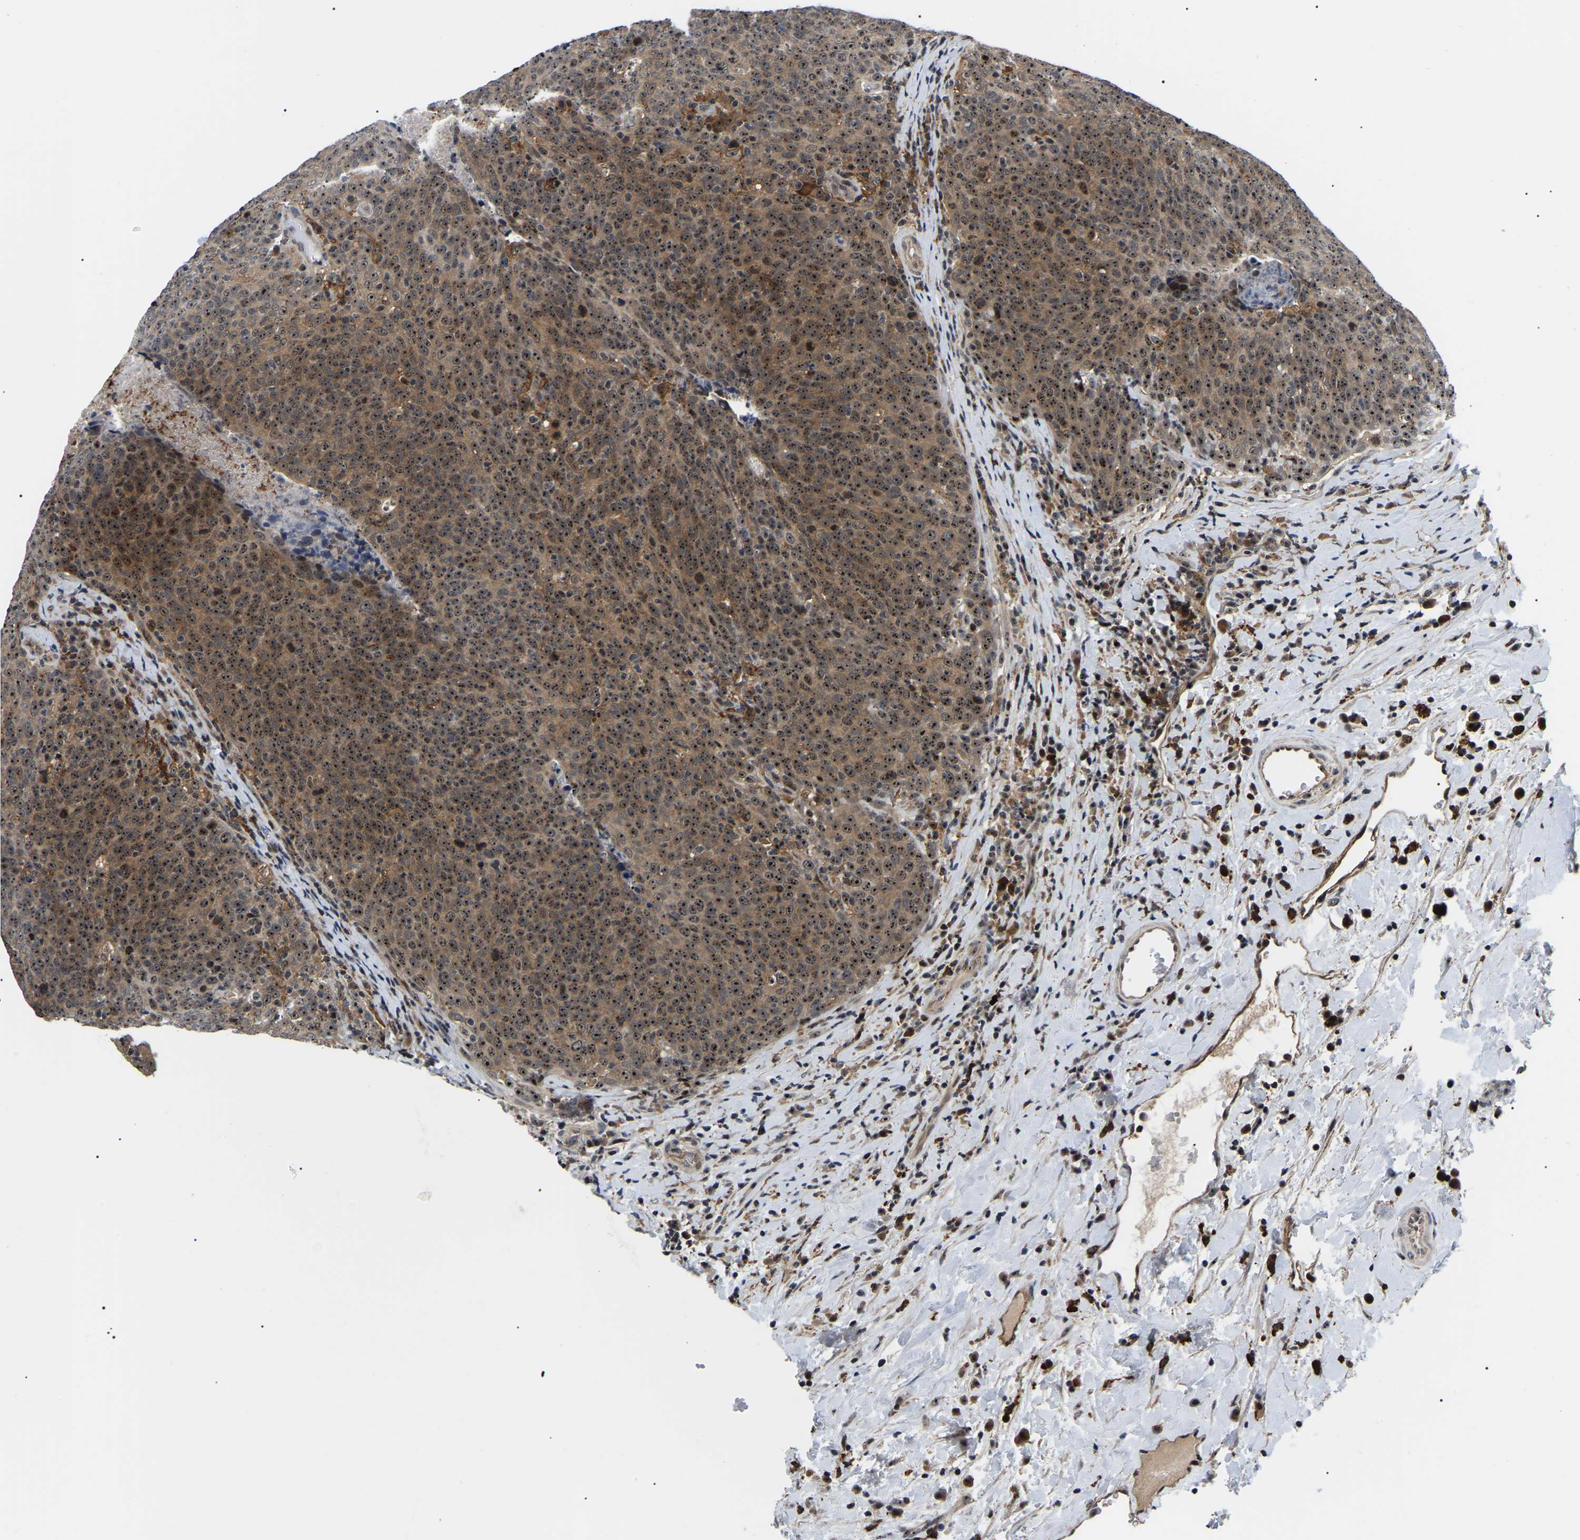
{"staining": {"intensity": "strong", "quantity": ">75%", "location": "cytoplasmic/membranous,nuclear"}, "tissue": "head and neck cancer", "cell_type": "Tumor cells", "image_type": "cancer", "snomed": [{"axis": "morphology", "description": "Squamous cell carcinoma, NOS"}, {"axis": "morphology", "description": "Squamous cell carcinoma, metastatic, NOS"}, {"axis": "topography", "description": "Lymph node"}, {"axis": "topography", "description": "Head-Neck"}], "caption": "A histopathology image of head and neck cancer stained for a protein exhibits strong cytoplasmic/membranous and nuclear brown staining in tumor cells.", "gene": "RRP1B", "patient": {"sex": "male", "age": 62}}